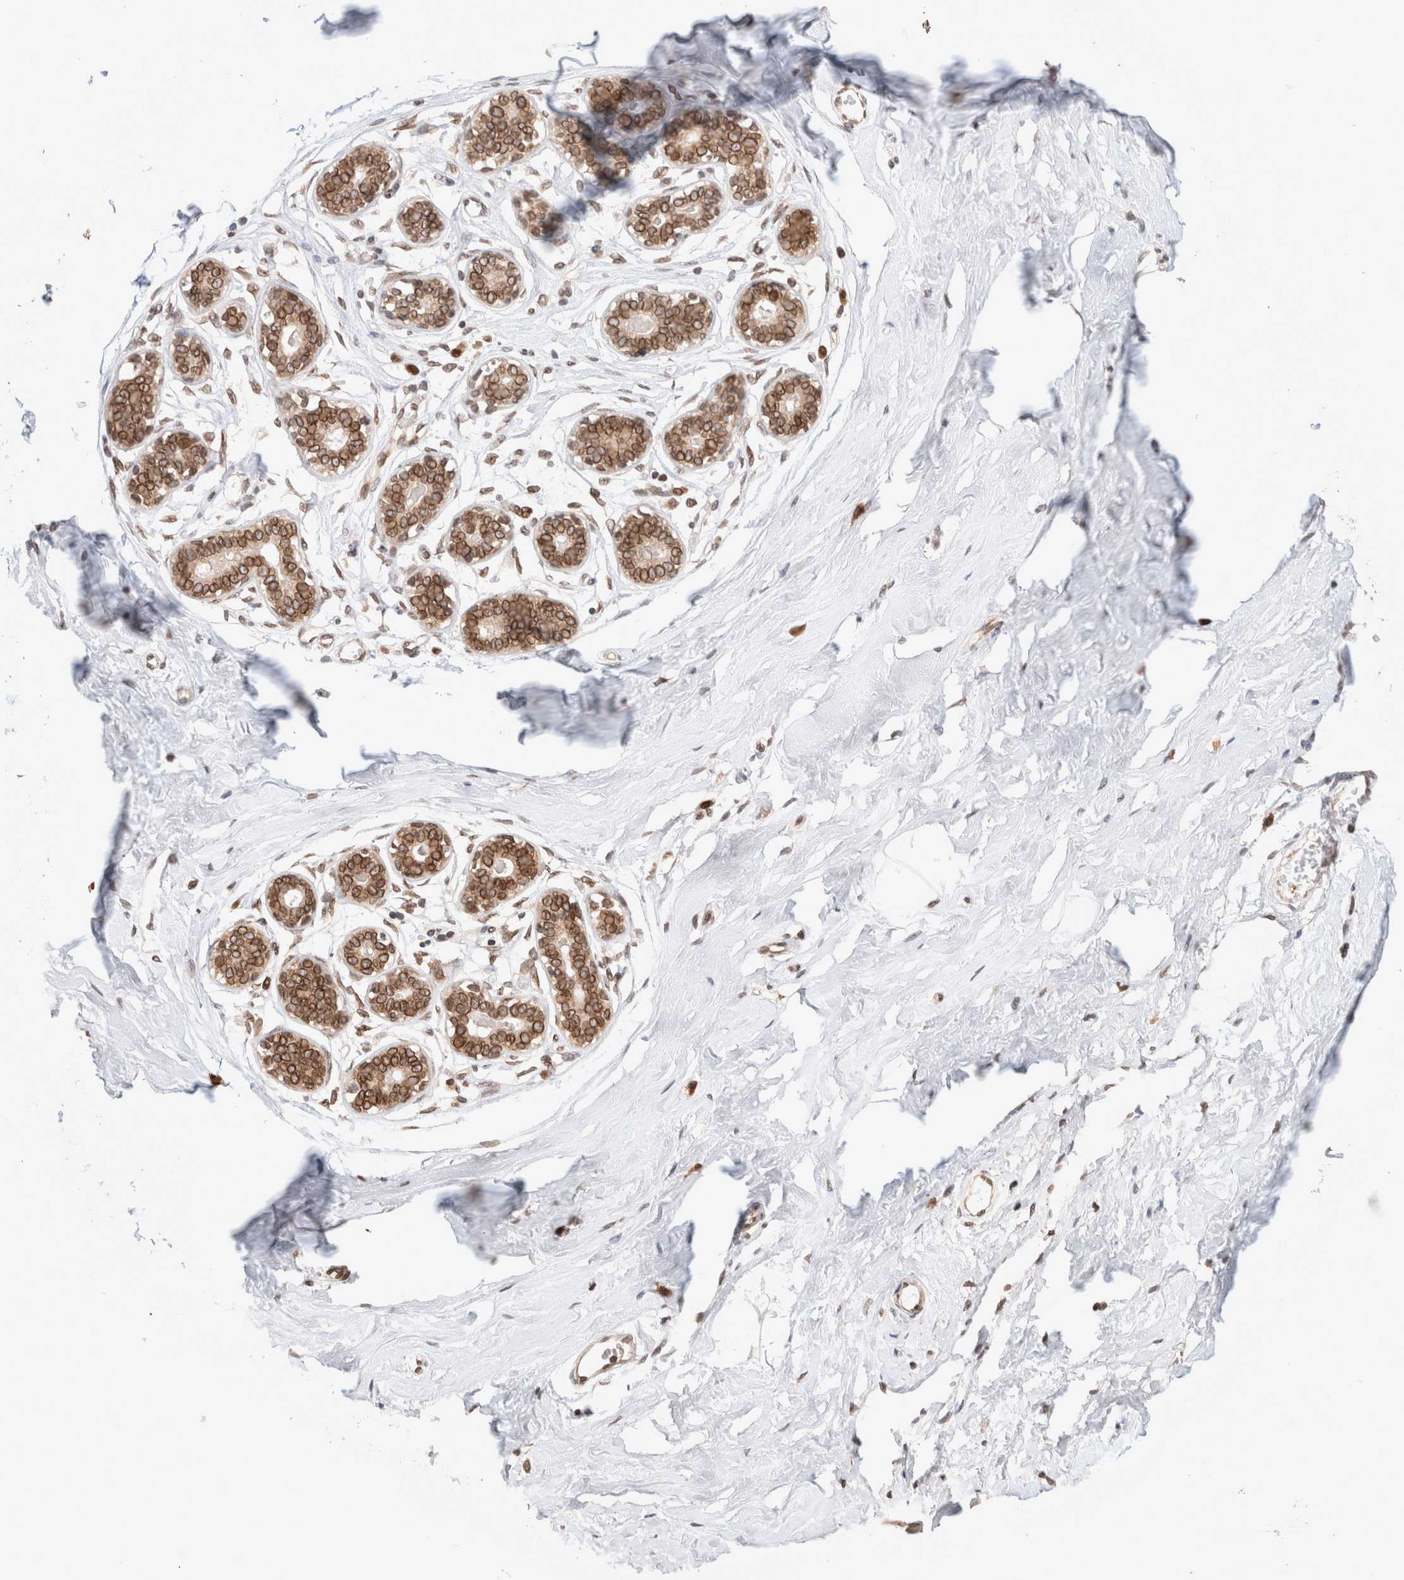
{"staining": {"intensity": "moderate", "quantity": ">75%", "location": "cytoplasmic/membranous,nuclear"}, "tissue": "breast", "cell_type": "Adipocytes", "image_type": "normal", "snomed": [{"axis": "morphology", "description": "Normal tissue, NOS"}, {"axis": "topography", "description": "Breast"}], "caption": "Immunohistochemistry (IHC) (DAB) staining of unremarkable human breast exhibits moderate cytoplasmic/membranous,nuclear protein expression in about >75% of adipocytes. Nuclei are stained in blue.", "gene": "TPR", "patient": {"sex": "female", "age": 23}}